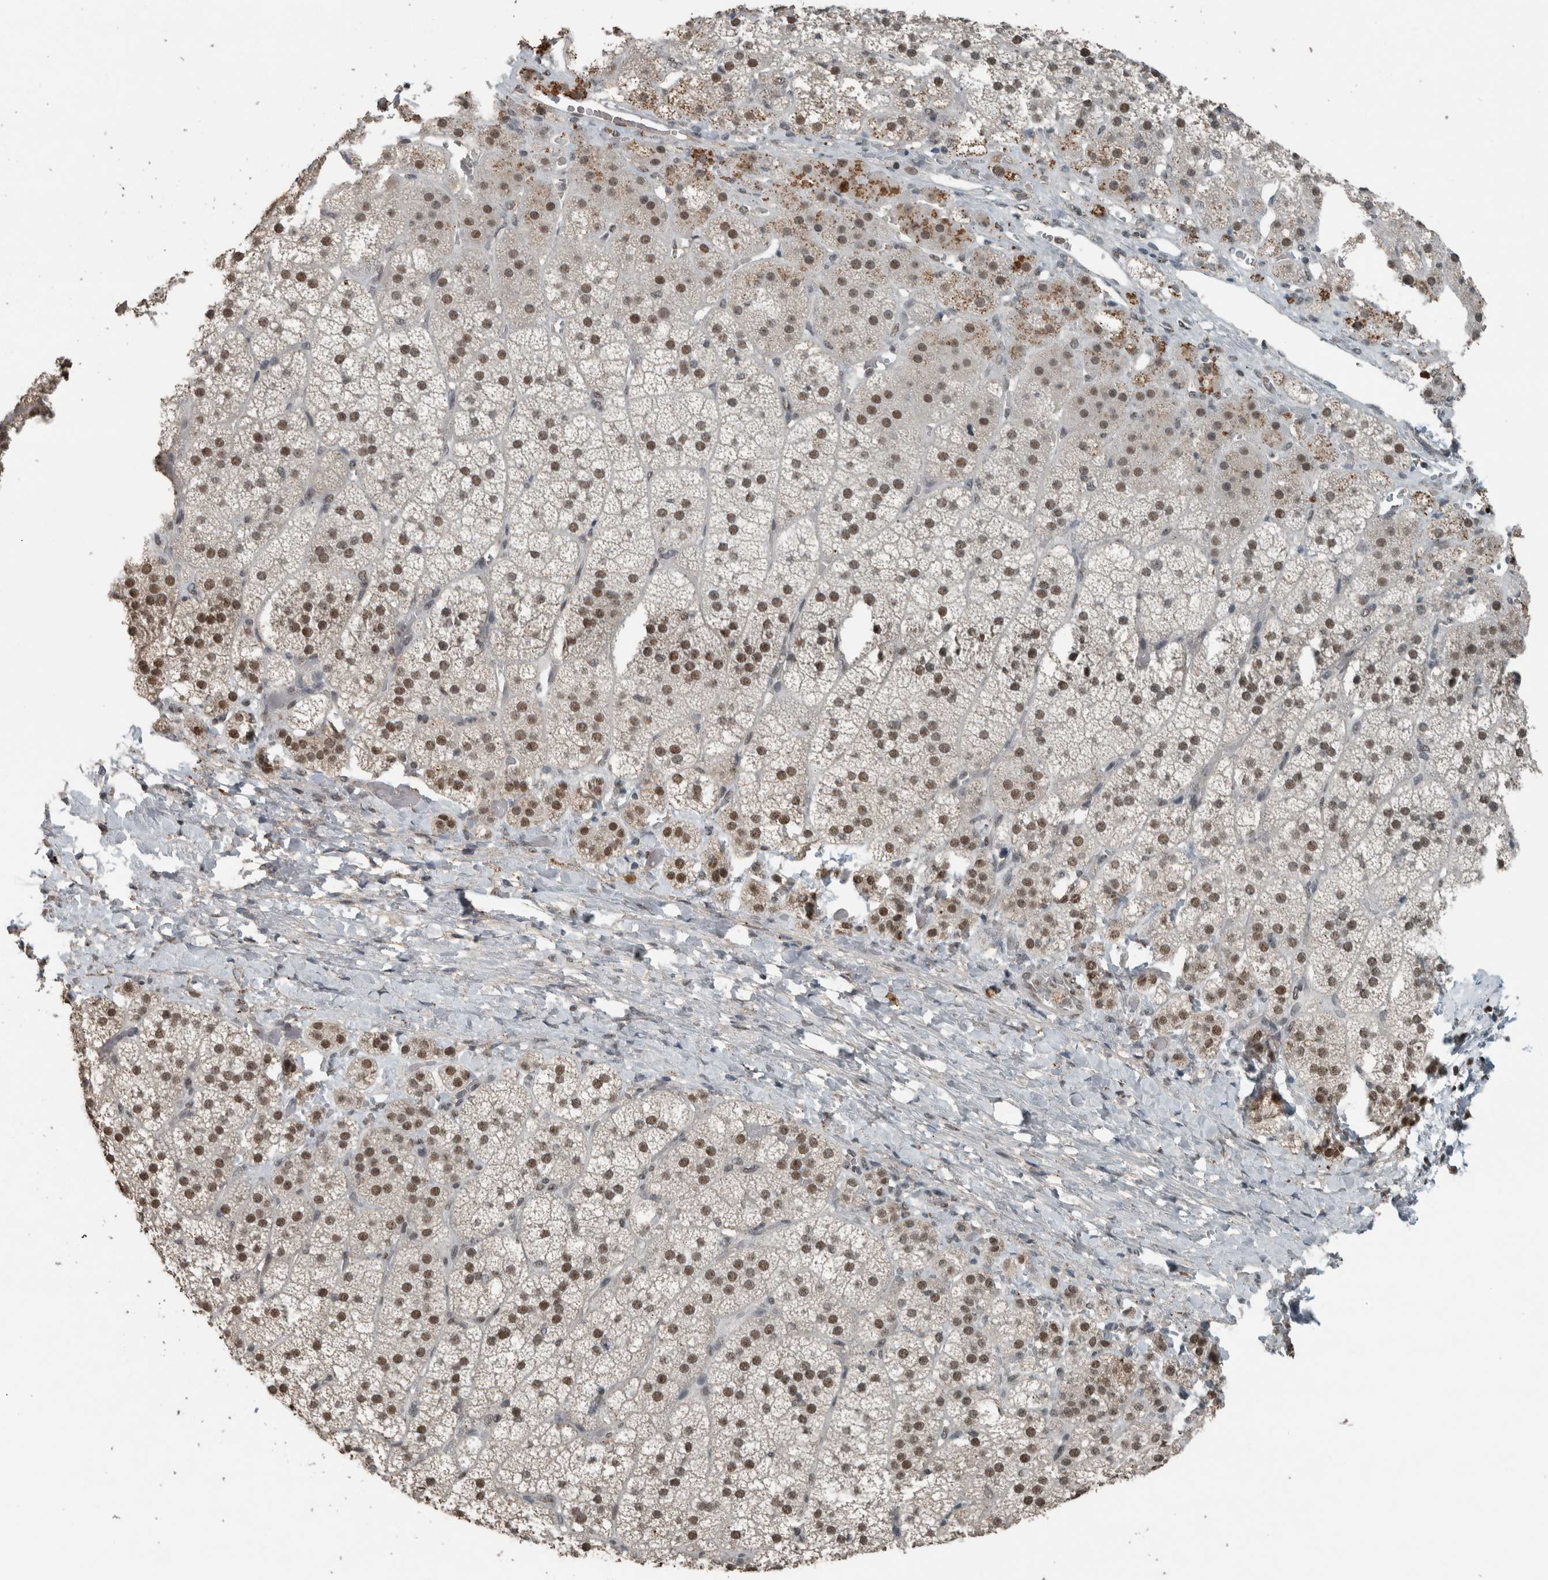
{"staining": {"intensity": "strong", "quantity": ">75%", "location": "nuclear"}, "tissue": "adrenal gland", "cell_type": "Glandular cells", "image_type": "normal", "snomed": [{"axis": "morphology", "description": "Normal tissue, NOS"}, {"axis": "topography", "description": "Adrenal gland"}], "caption": "Immunohistochemical staining of unremarkable adrenal gland reveals strong nuclear protein staining in approximately >75% of glandular cells. (Brightfield microscopy of DAB IHC at high magnification).", "gene": "ZNF24", "patient": {"sex": "female", "age": 44}}